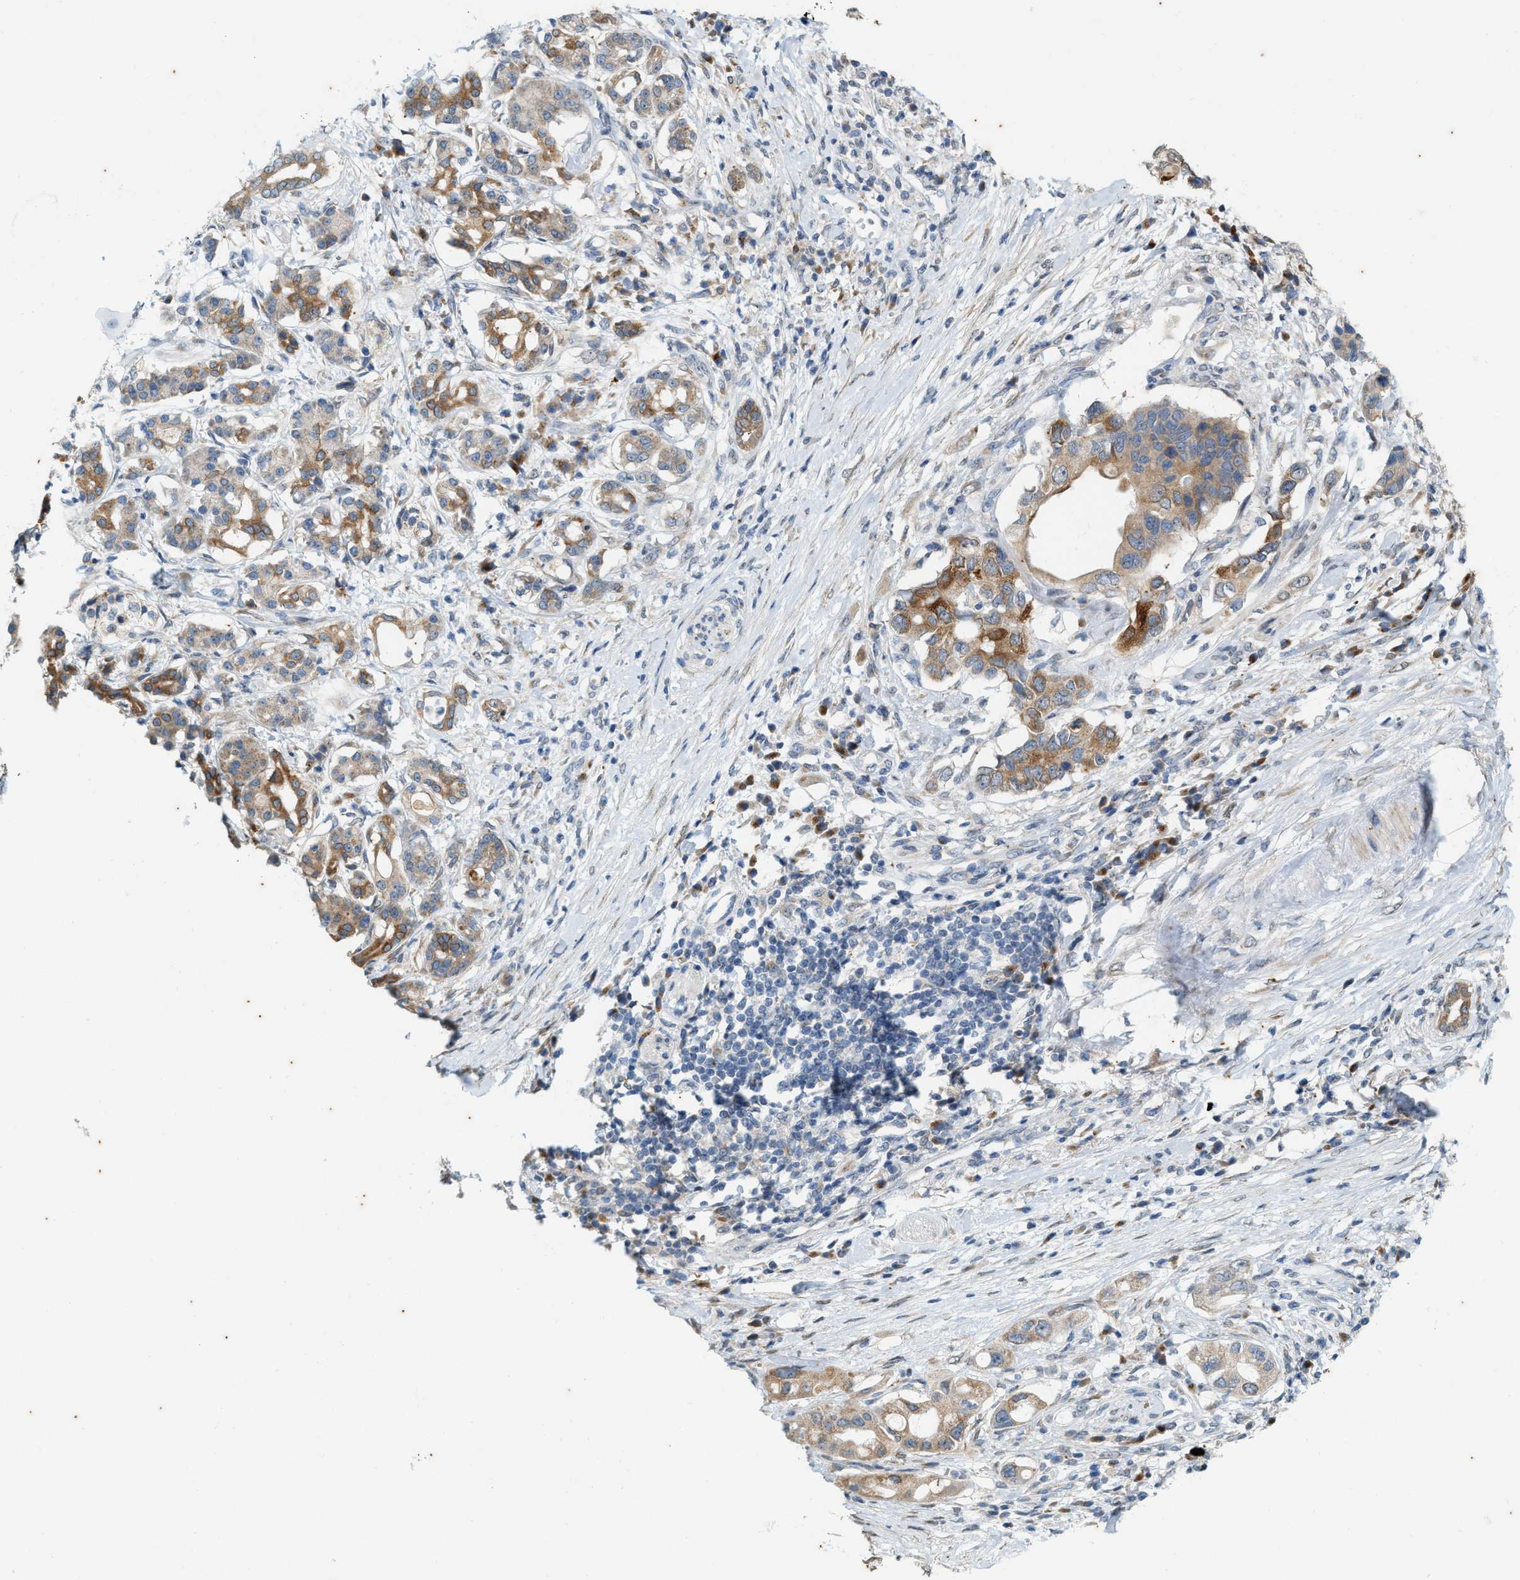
{"staining": {"intensity": "moderate", "quantity": ">75%", "location": "cytoplasmic/membranous"}, "tissue": "pancreatic cancer", "cell_type": "Tumor cells", "image_type": "cancer", "snomed": [{"axis": "morphology", "description": "Adenocarcinoma, NOS"}, {"axis": "topography", "description": "Pancreas"}], "caption": "The image shows immunohistochemical staining of pancreatic cancer (adenocarcinoma). There is moderate cytoplasmic/membranous positivity is seen in about >75% of tumor cells. (DAB (3,3'-diaminobenzidine) IHC with brightfield microscopy, high magnification).", "gene": "CHPF2", "patient": {"sex": "female", "age": 56}}